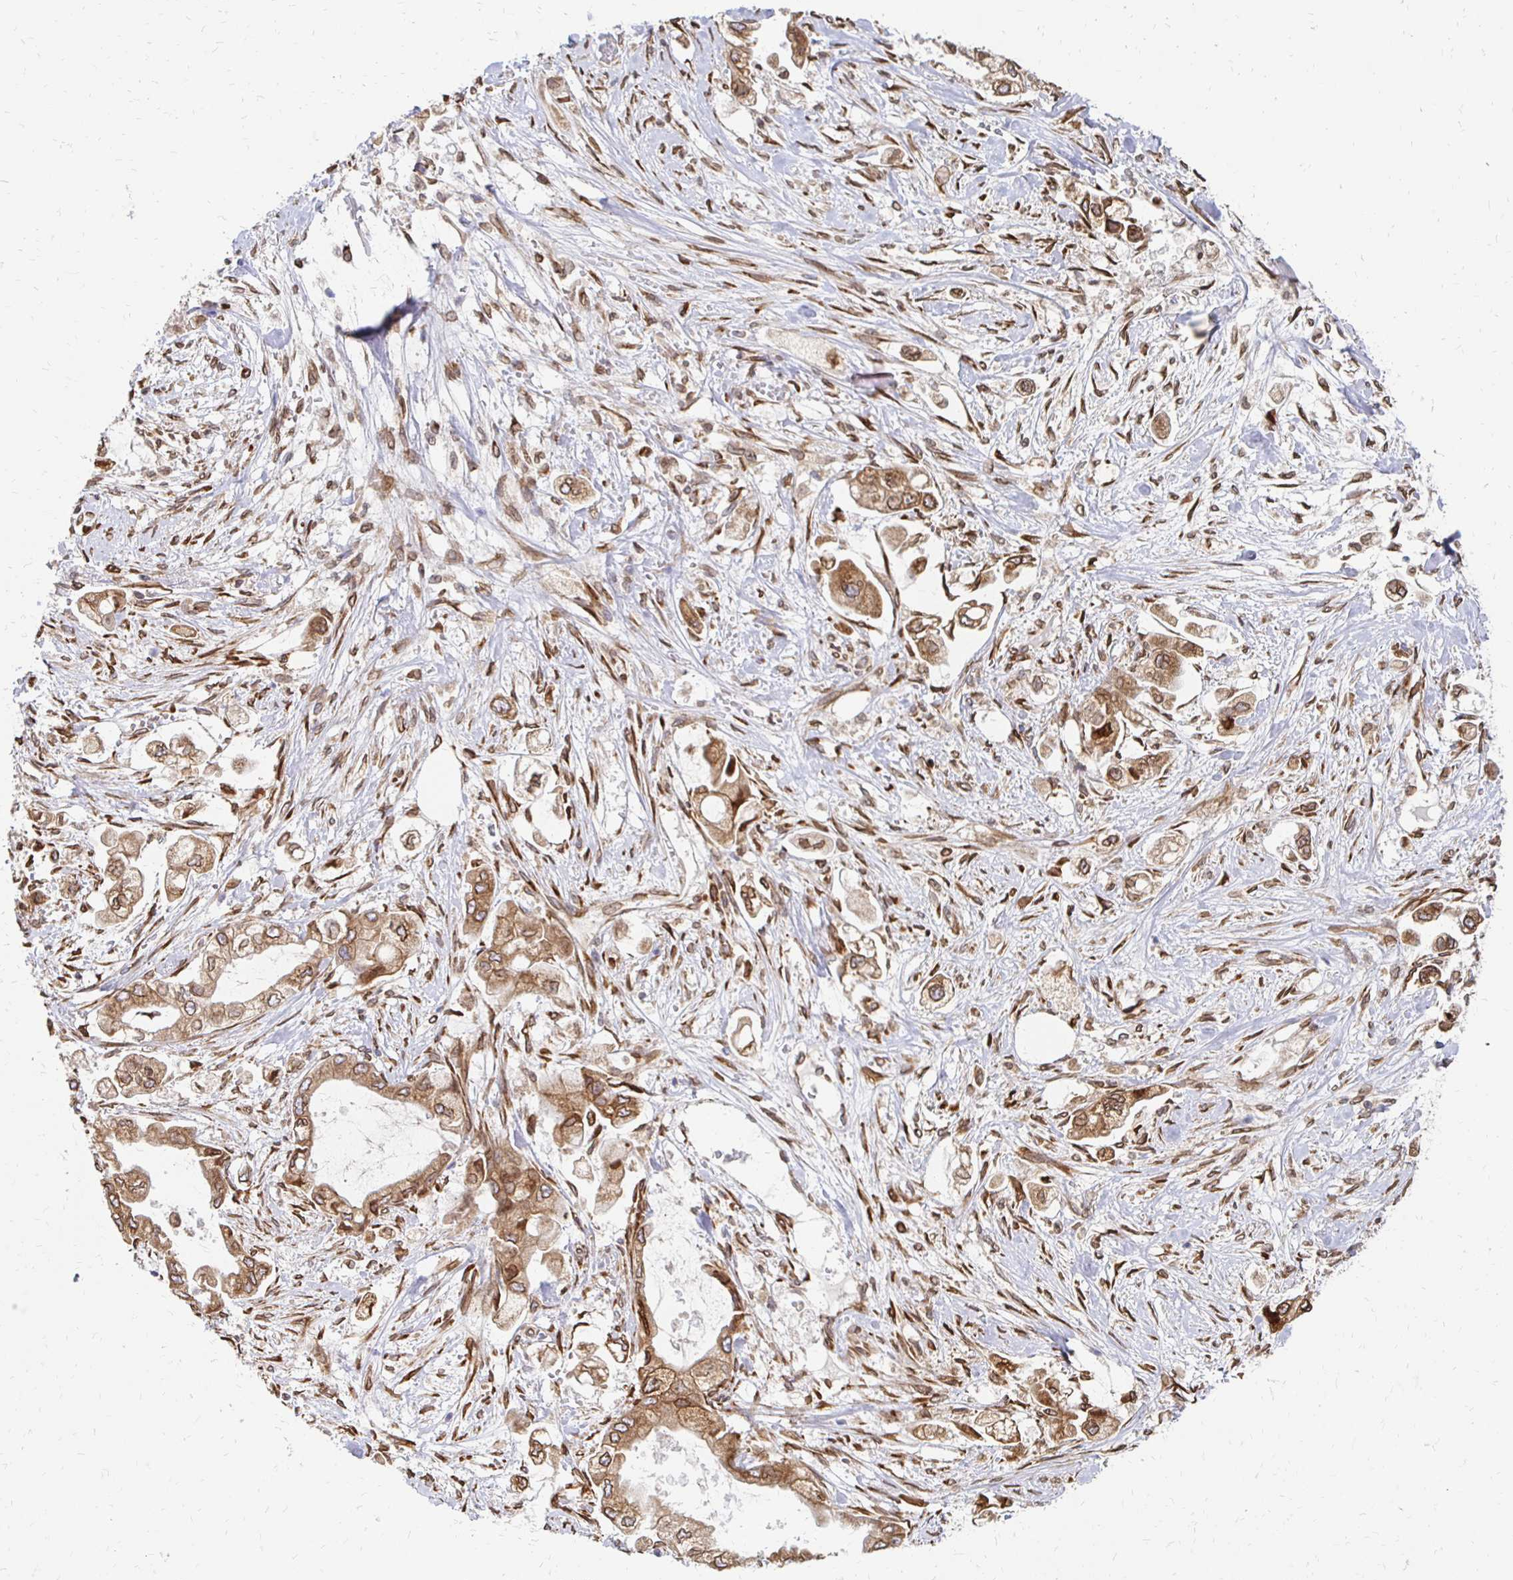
{"staining": {"intensity": "moderate", "quantity": ">75%", "location": "cytoplasmic/membranous,nuclear"}, "tissue": "stomach cancer", "cell_type": "Tumor cells", "image_type": "cancer", "snomed": [{"axis": "morphology", "description": "Adenocarcinoma, NOS"}, {"axis": "topography", "description": "Stomach"}], "caption": "Immunohistochemistry of human stomach cancer demonstrates medium levels of moderate cytoplasmic/membranous and nuclear positivity in about >75% of tumor cells.", "gene": "PELI3", "patient": {"sex": "male", "age": 62}}